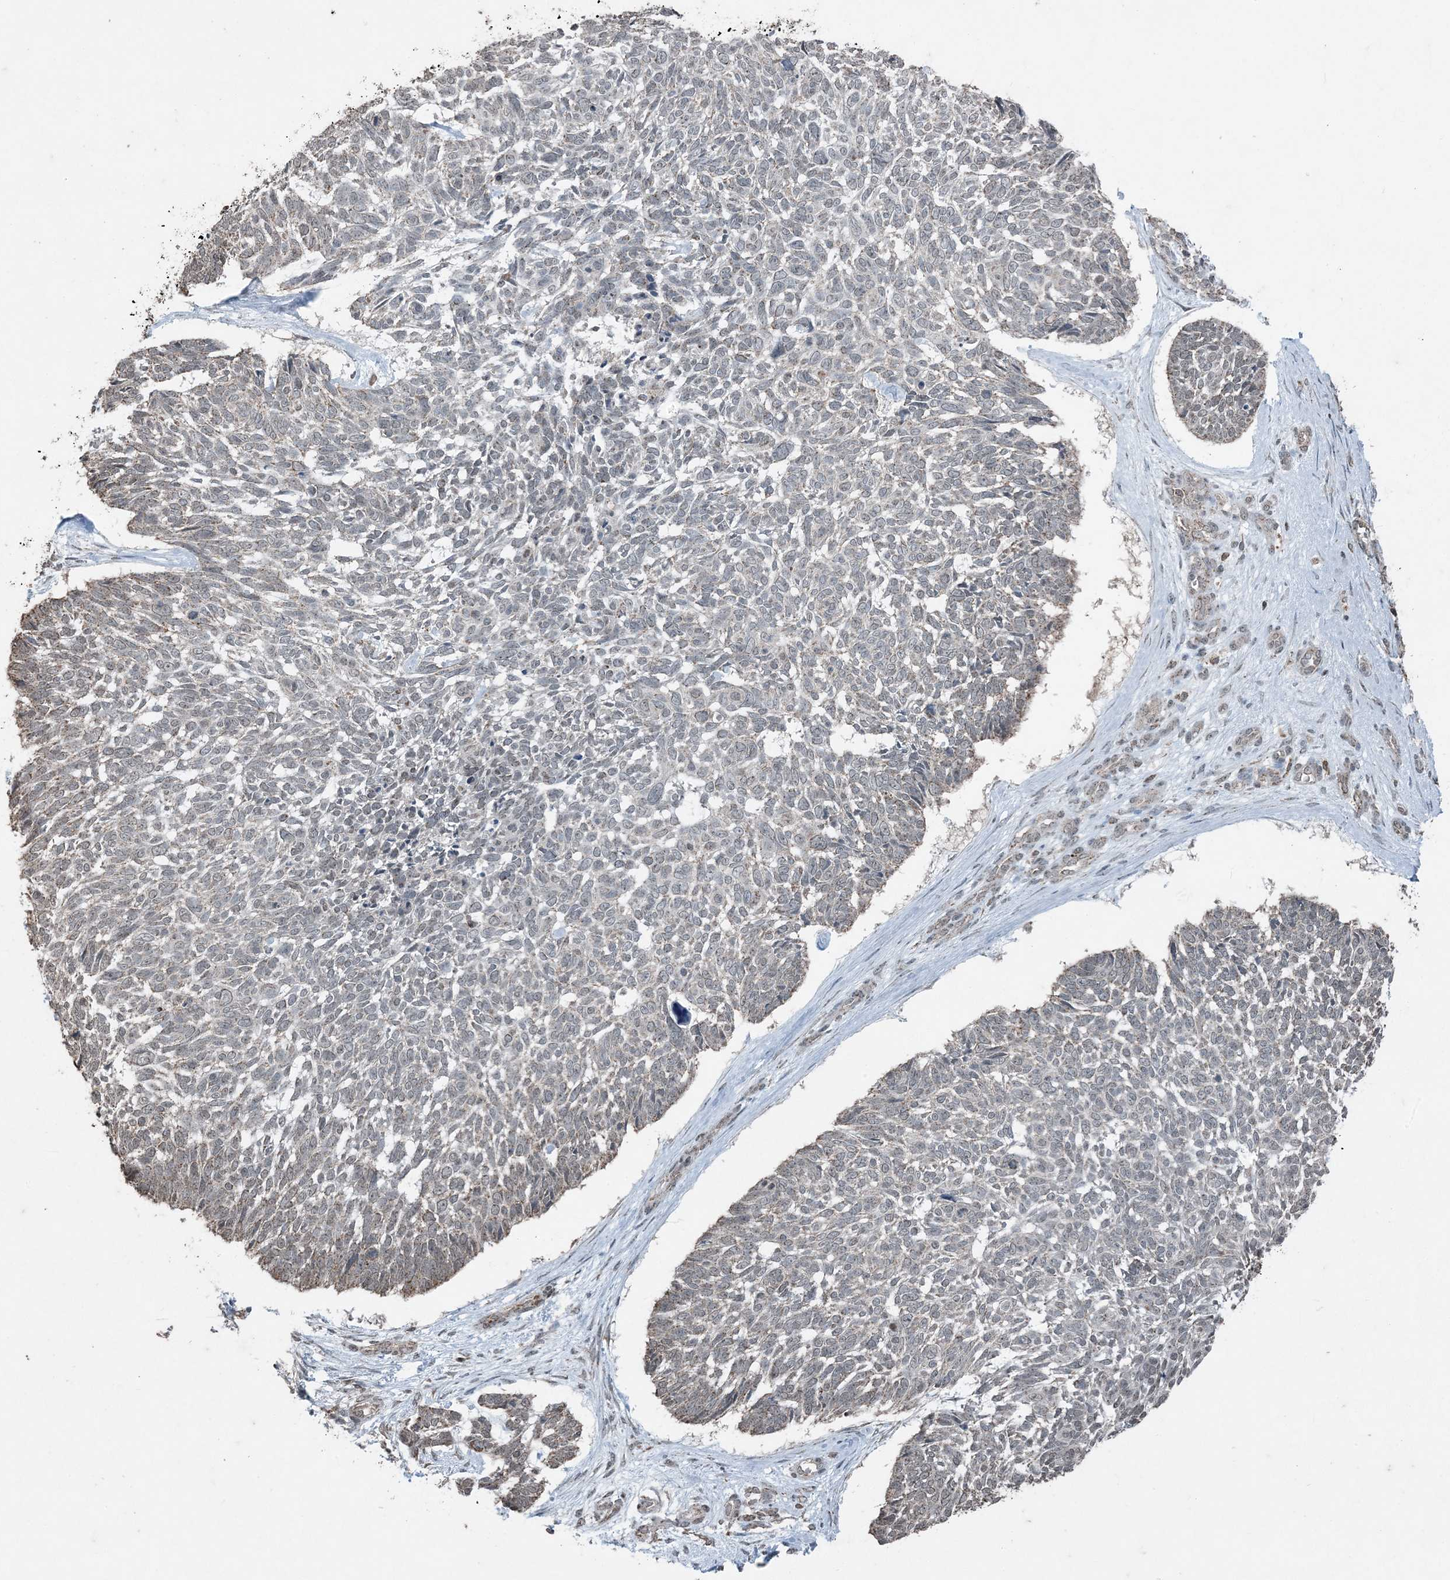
{"staining": {"intensity": "weak", "quantity": "<25%", "location": "cytoplasmic/membranous"}, "tissue": "skin cancer", "cell_type": "Tumor cells", "image_type": "cancer", "snomed": [{"axis": "morphology", "description": "Basal cell carcinoma"}, {"axis": "topography", "description": "Skin"}], "caption": "Tumor cells are negative for brown protein staining in skin cancer.", "gene": "GNL1", "patient": {"sex": "male", "age": 88}}